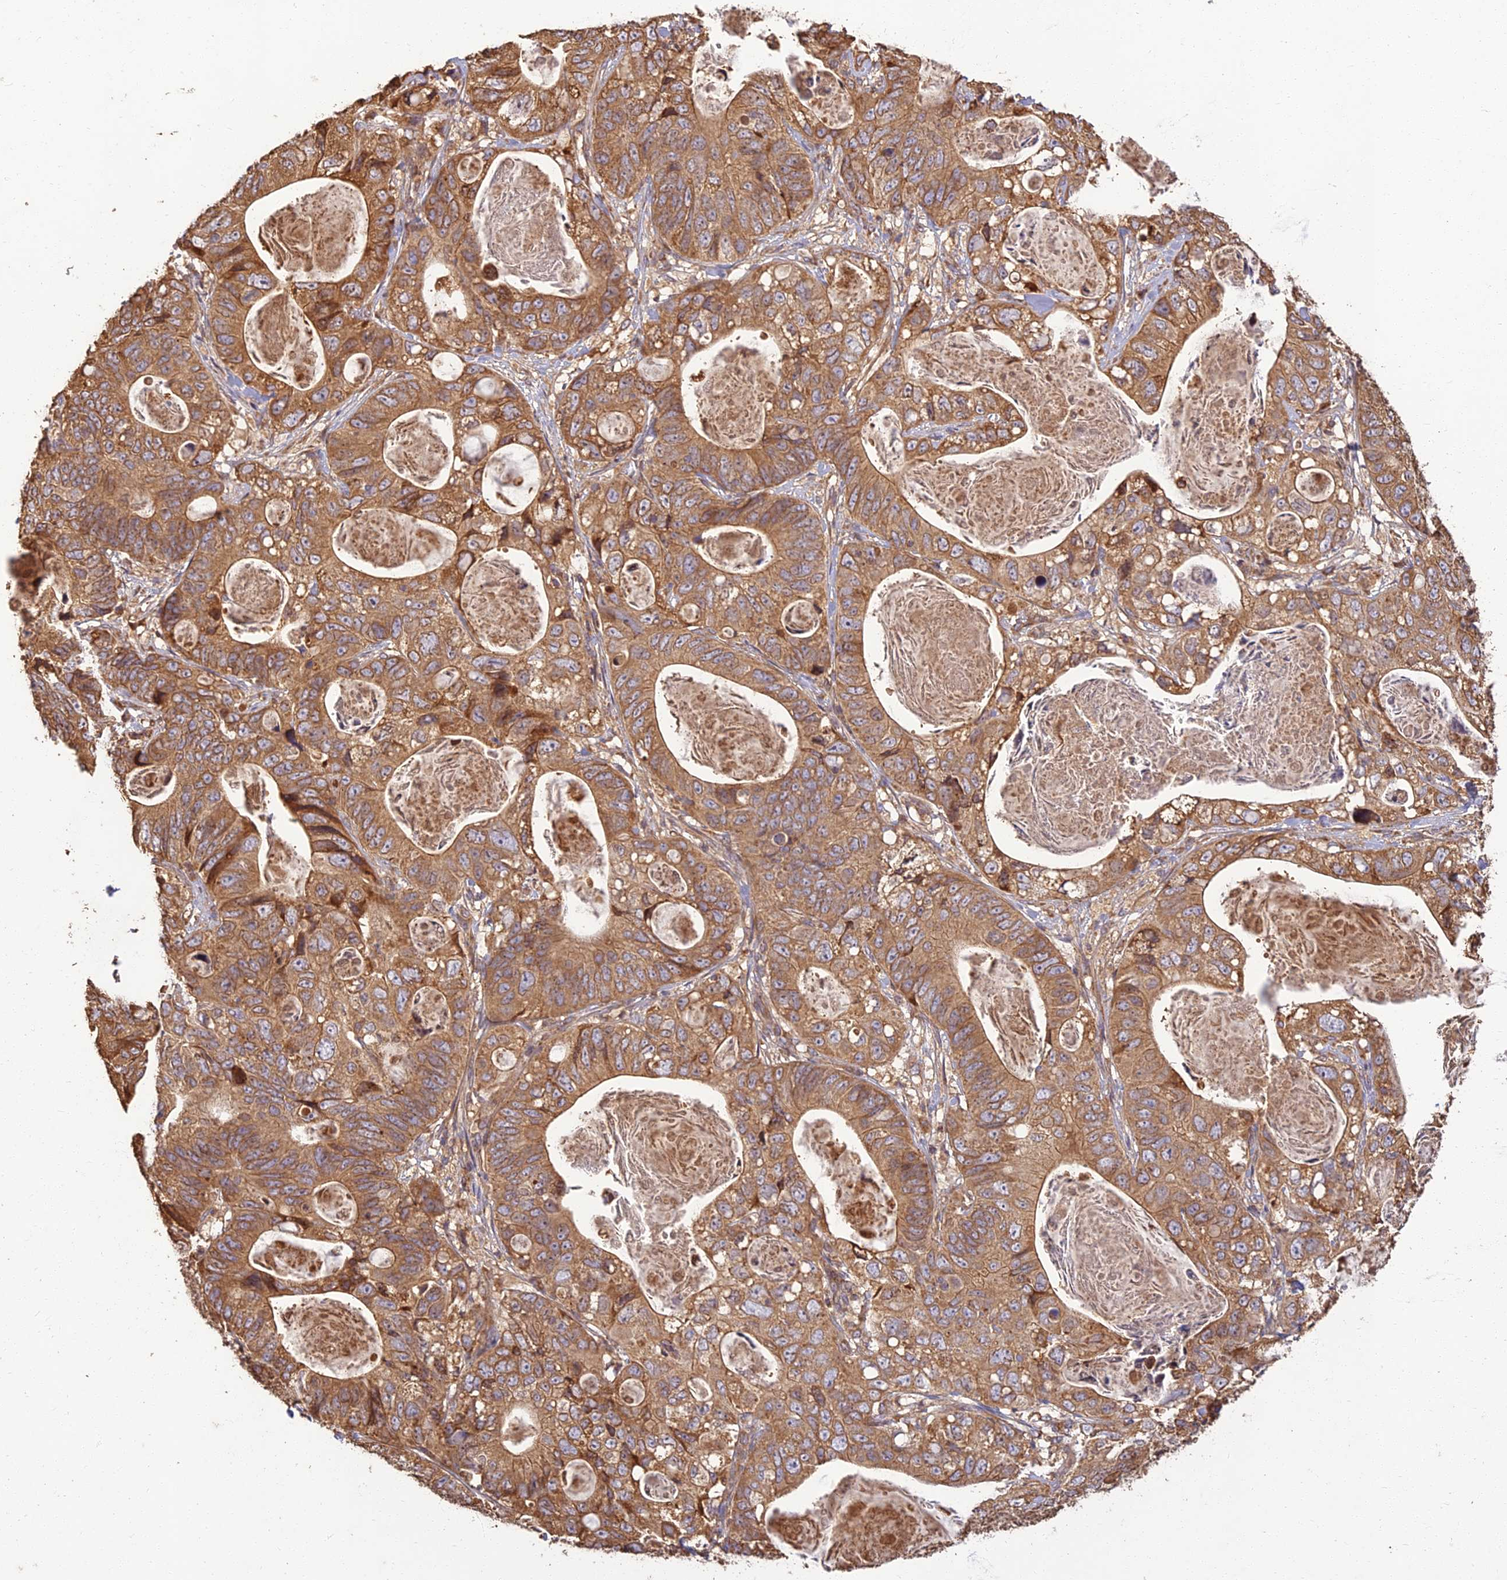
{"staining": {"intensity": "moderate", "quantity": ">75%", "location": "cytoplasmic/membranous"}, "tissue": "stomach cancer", "cell_type": "Tumor cells", "image_type": "cancer", "snomed": [{"axis": "morphology", "description": "Normal tissue, NOS"}, {"axis": "morphology", "description": "Adenocarcinoma, NOS"}, {"axis": "topography", "description": "Stomach"}], "caption": "An image showing moderate cytoplasmic/membranous expression in about >75% of tumor cells in adenocarcinoma (stomach), as visualized by brown immunohistochemical staining.", "gene": "CORO1C", "patient": {"sex": "female", "age": 89}}